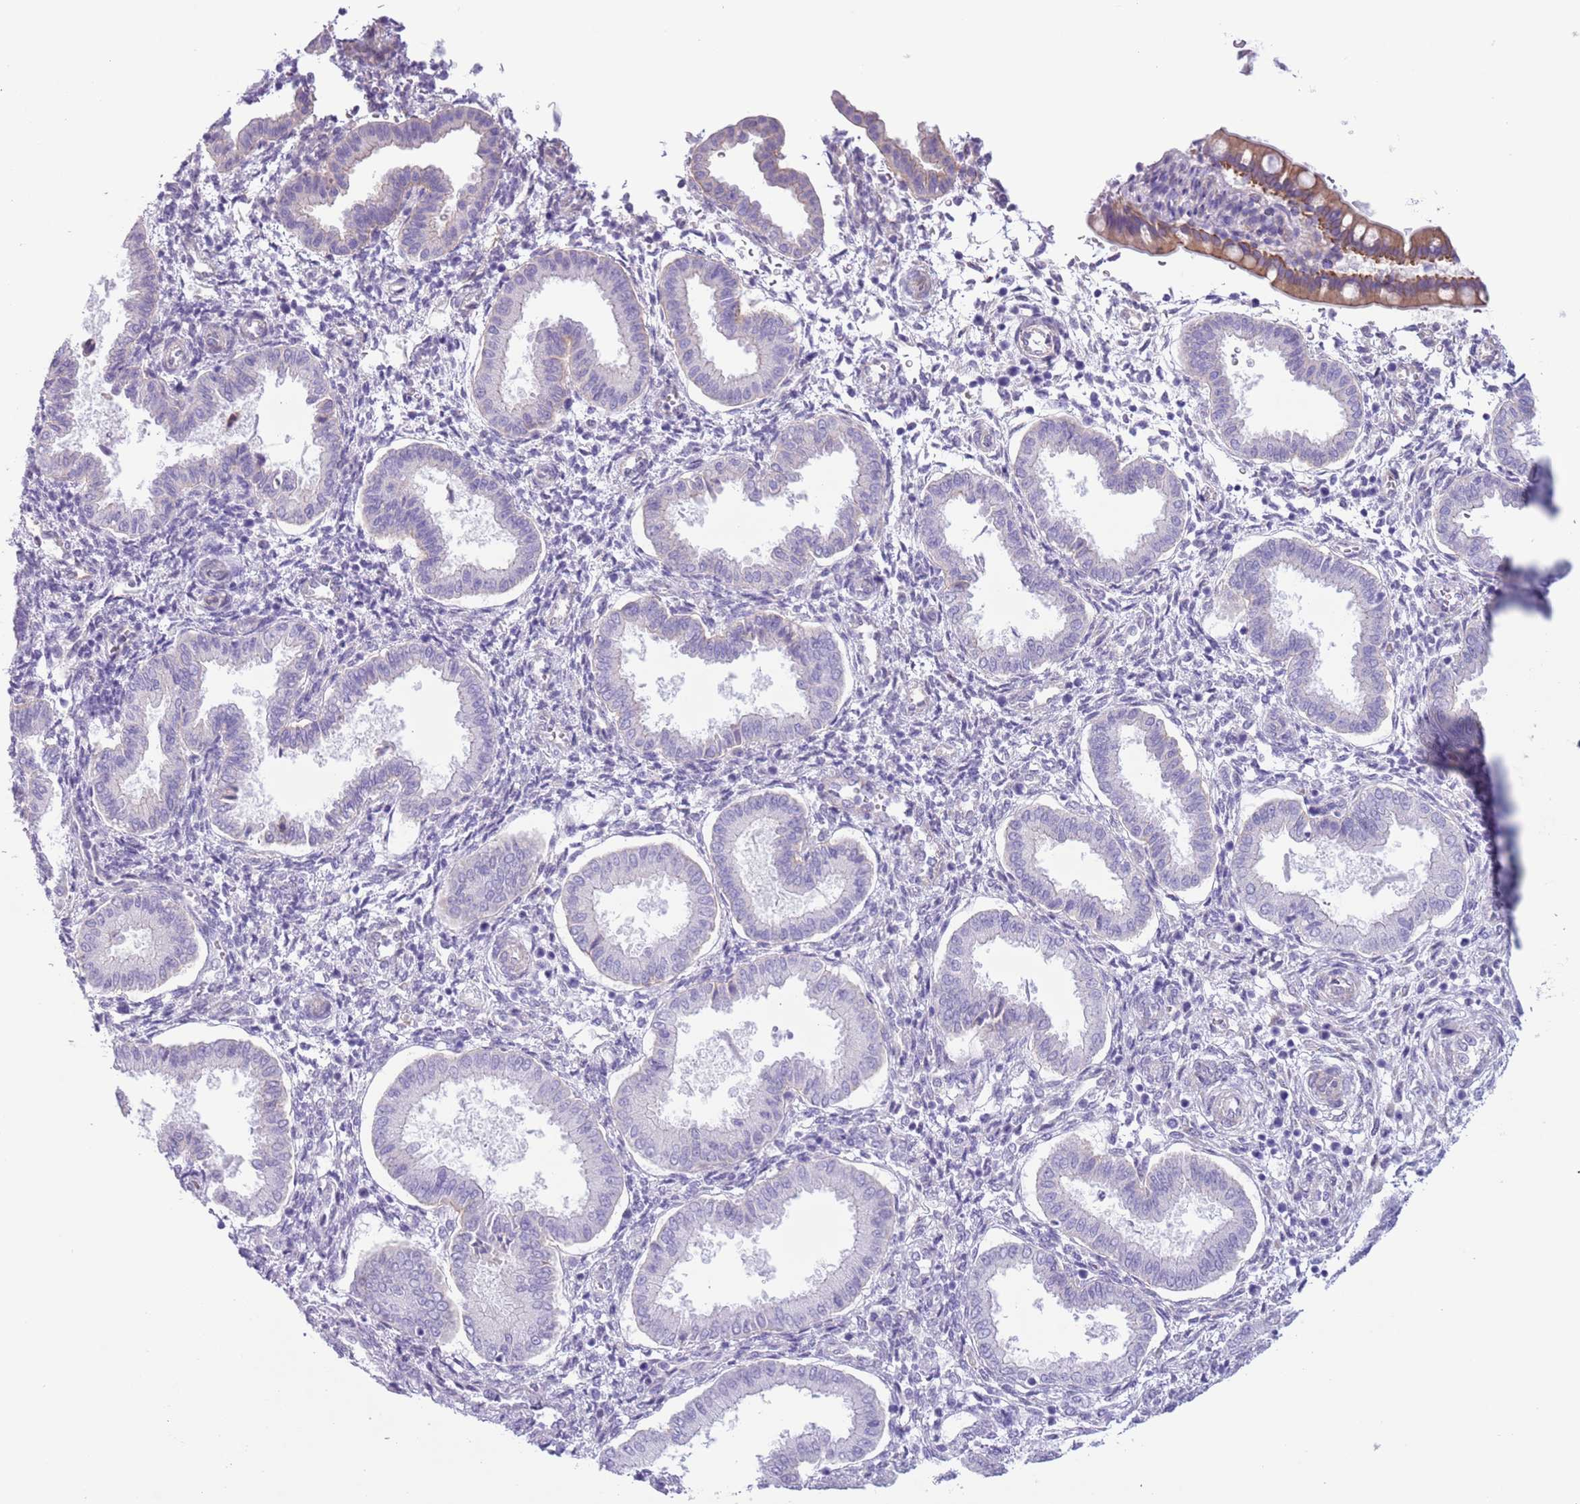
{"staining": {"intensity": "negative", "quantity": "none", "location": "none"}, "tissue": "endometrium", "cell_type": "Cells in endometrial stroma", "image_type": "normal", "snomed": [{"axis": "morphology", "description": "Normal tissue, NOS"}, {"axis": "topography", "description": "Endometrium"}], "caption": "A high-resolution image shows IHC staining of benign endometrium, which reveals no significant staining in cells in endometrial stroma.", "gene": "RBP3", "patient": {"sex": "female", "age": 24}}